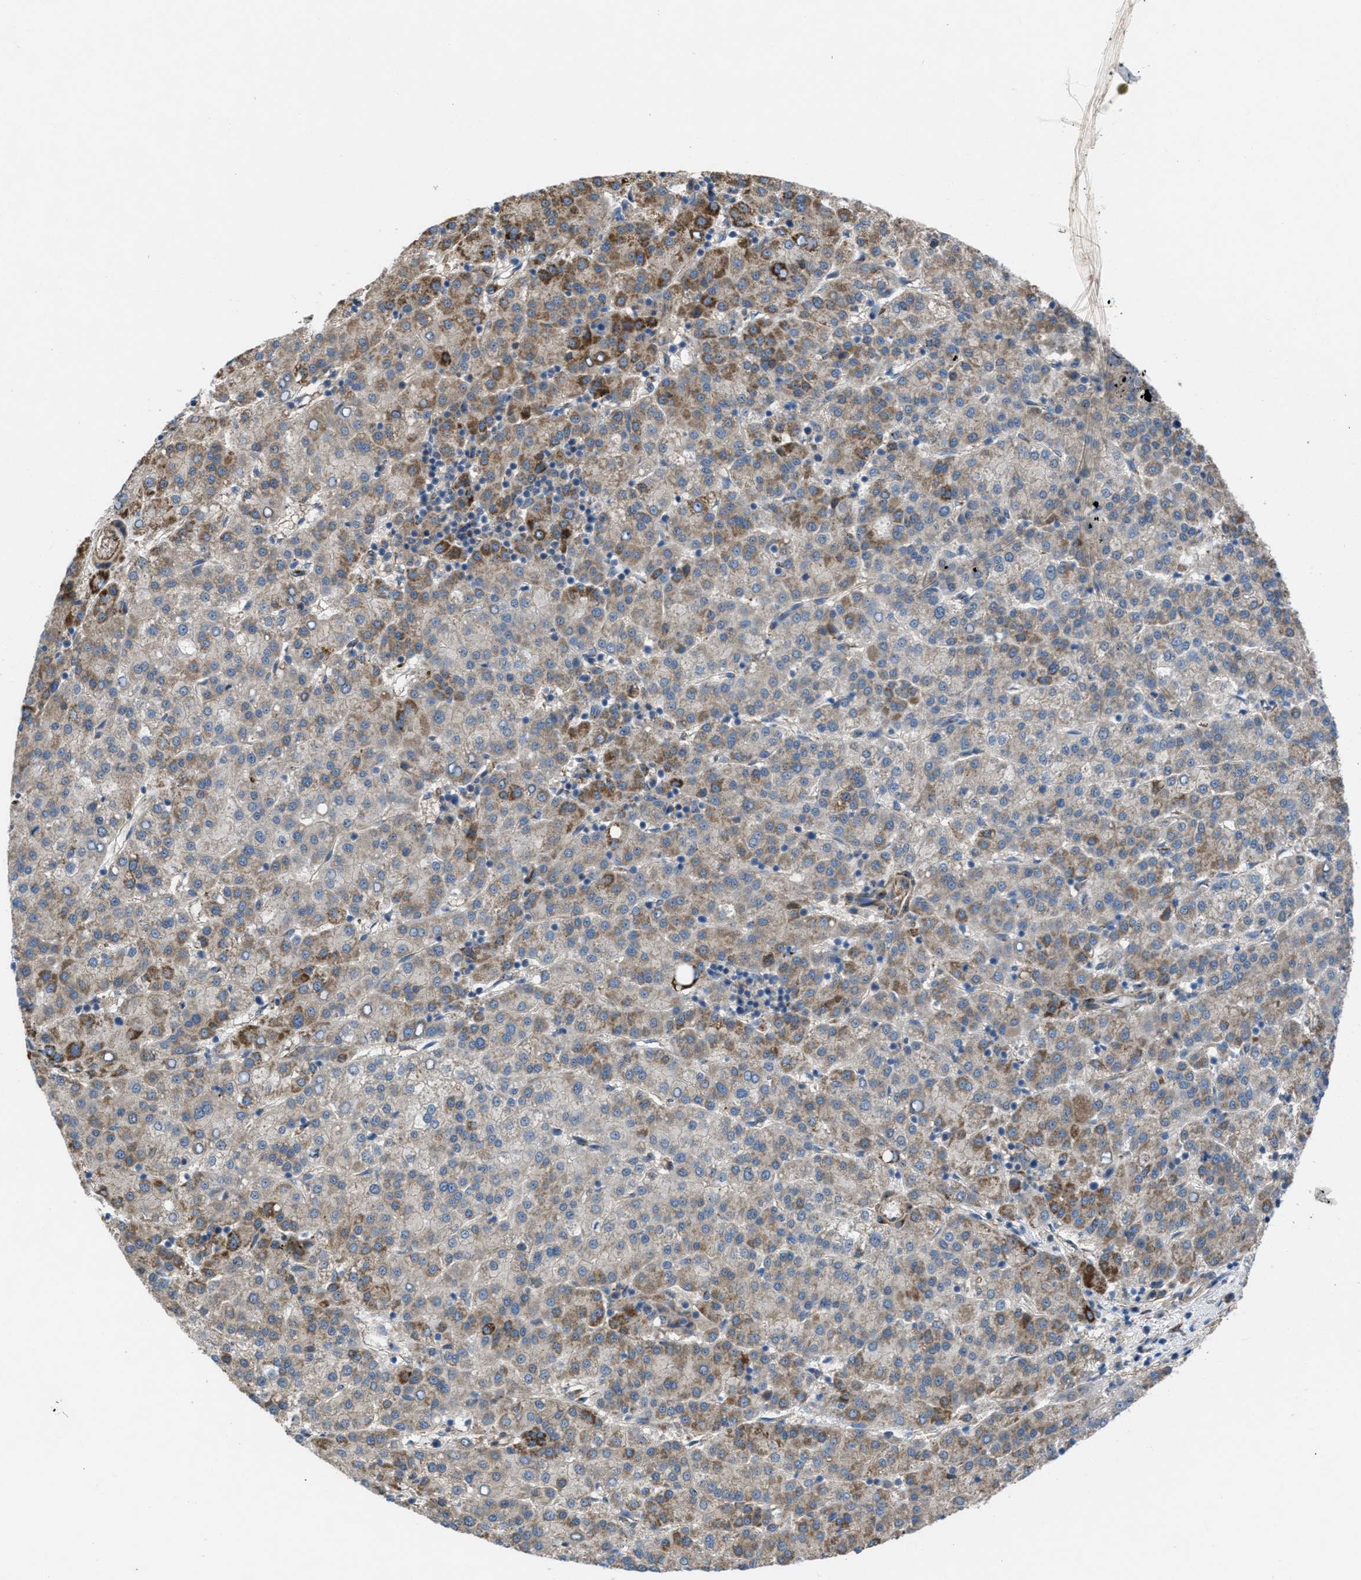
{"staining": {"intensity": "moderate", "quantity": "25%-75%", "location": "cytoplasmic/membranous"}, "tissue": "liver cancer", "cell_type": "Tumor cells", "image_type": "cancer", "snomed": [{"axis": "morphology", "description": "Carcinoma, Hepatocellular, NOS"}, {"axis": "topography", "description": "Liver"}], "caption": "DAB (3,3'-diaminobenzidine) immunohistochemical staining of human liver cancer (hepatocellular carcinoma) reveals moderate cytoplasmic/membranous protein expression in approximately 25%-75% of tumor cells.", "gene": "SLC6A9", "patient": {"sex": "female", "age": 58}}